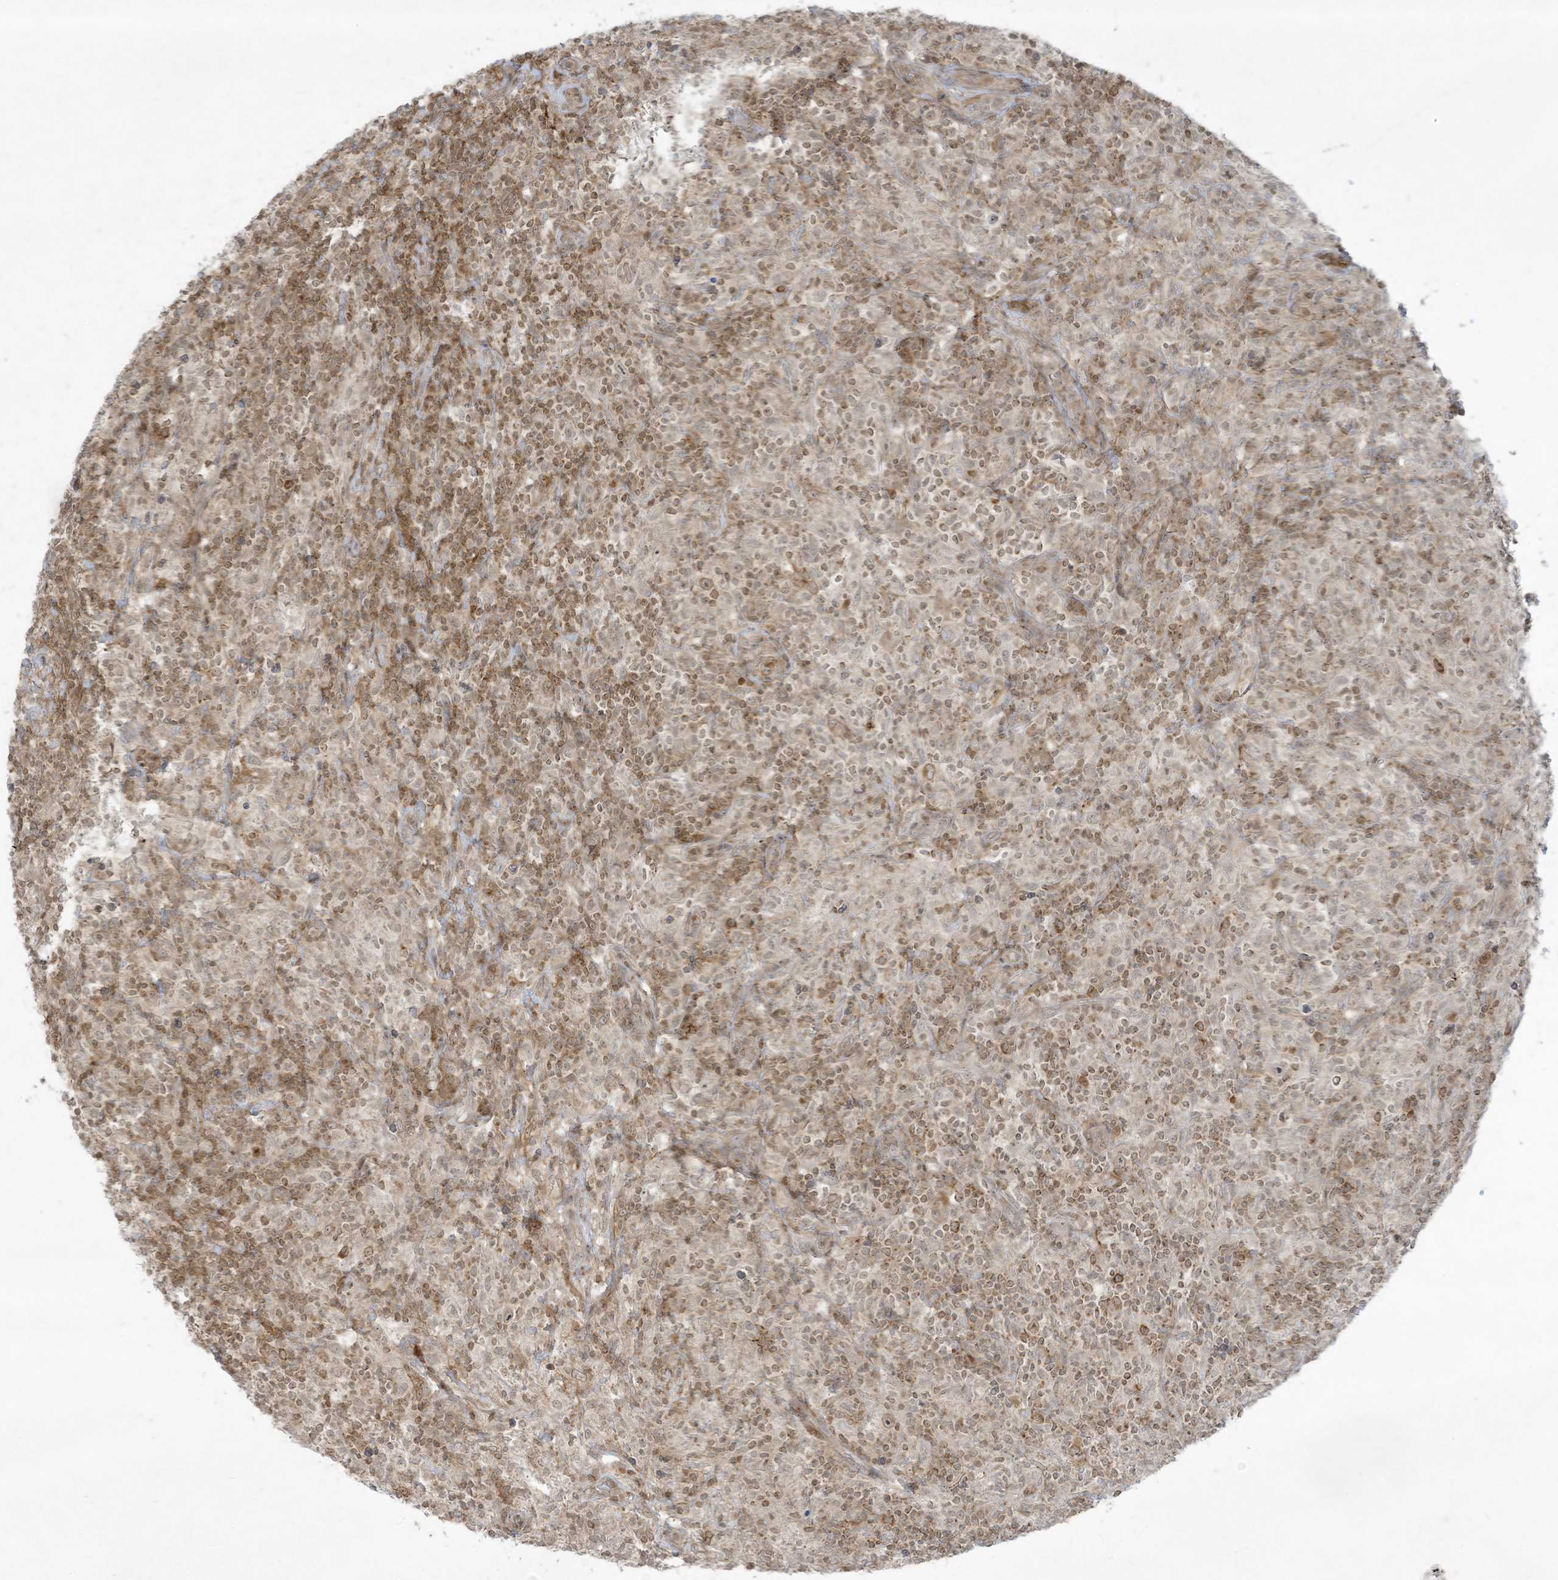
{"staining": {"intensity": "negative", "quantity": "none", "location": "none"}, "tissue": "lymphoma", "cell_type": "Tumor cells", "image_type": "cancer", "snomed": [{"axis": "morphology", "description": "Hodgkin's disease, NOS"}, {"axis": "topography", "description": "Lymph node"}], "caption": "This is an immunohistochemistry micrograph of human lymphoma. There is no expression in tumor cells.", "gene": "ZNF263", "patient": {"sex": "male", "age": 70}}